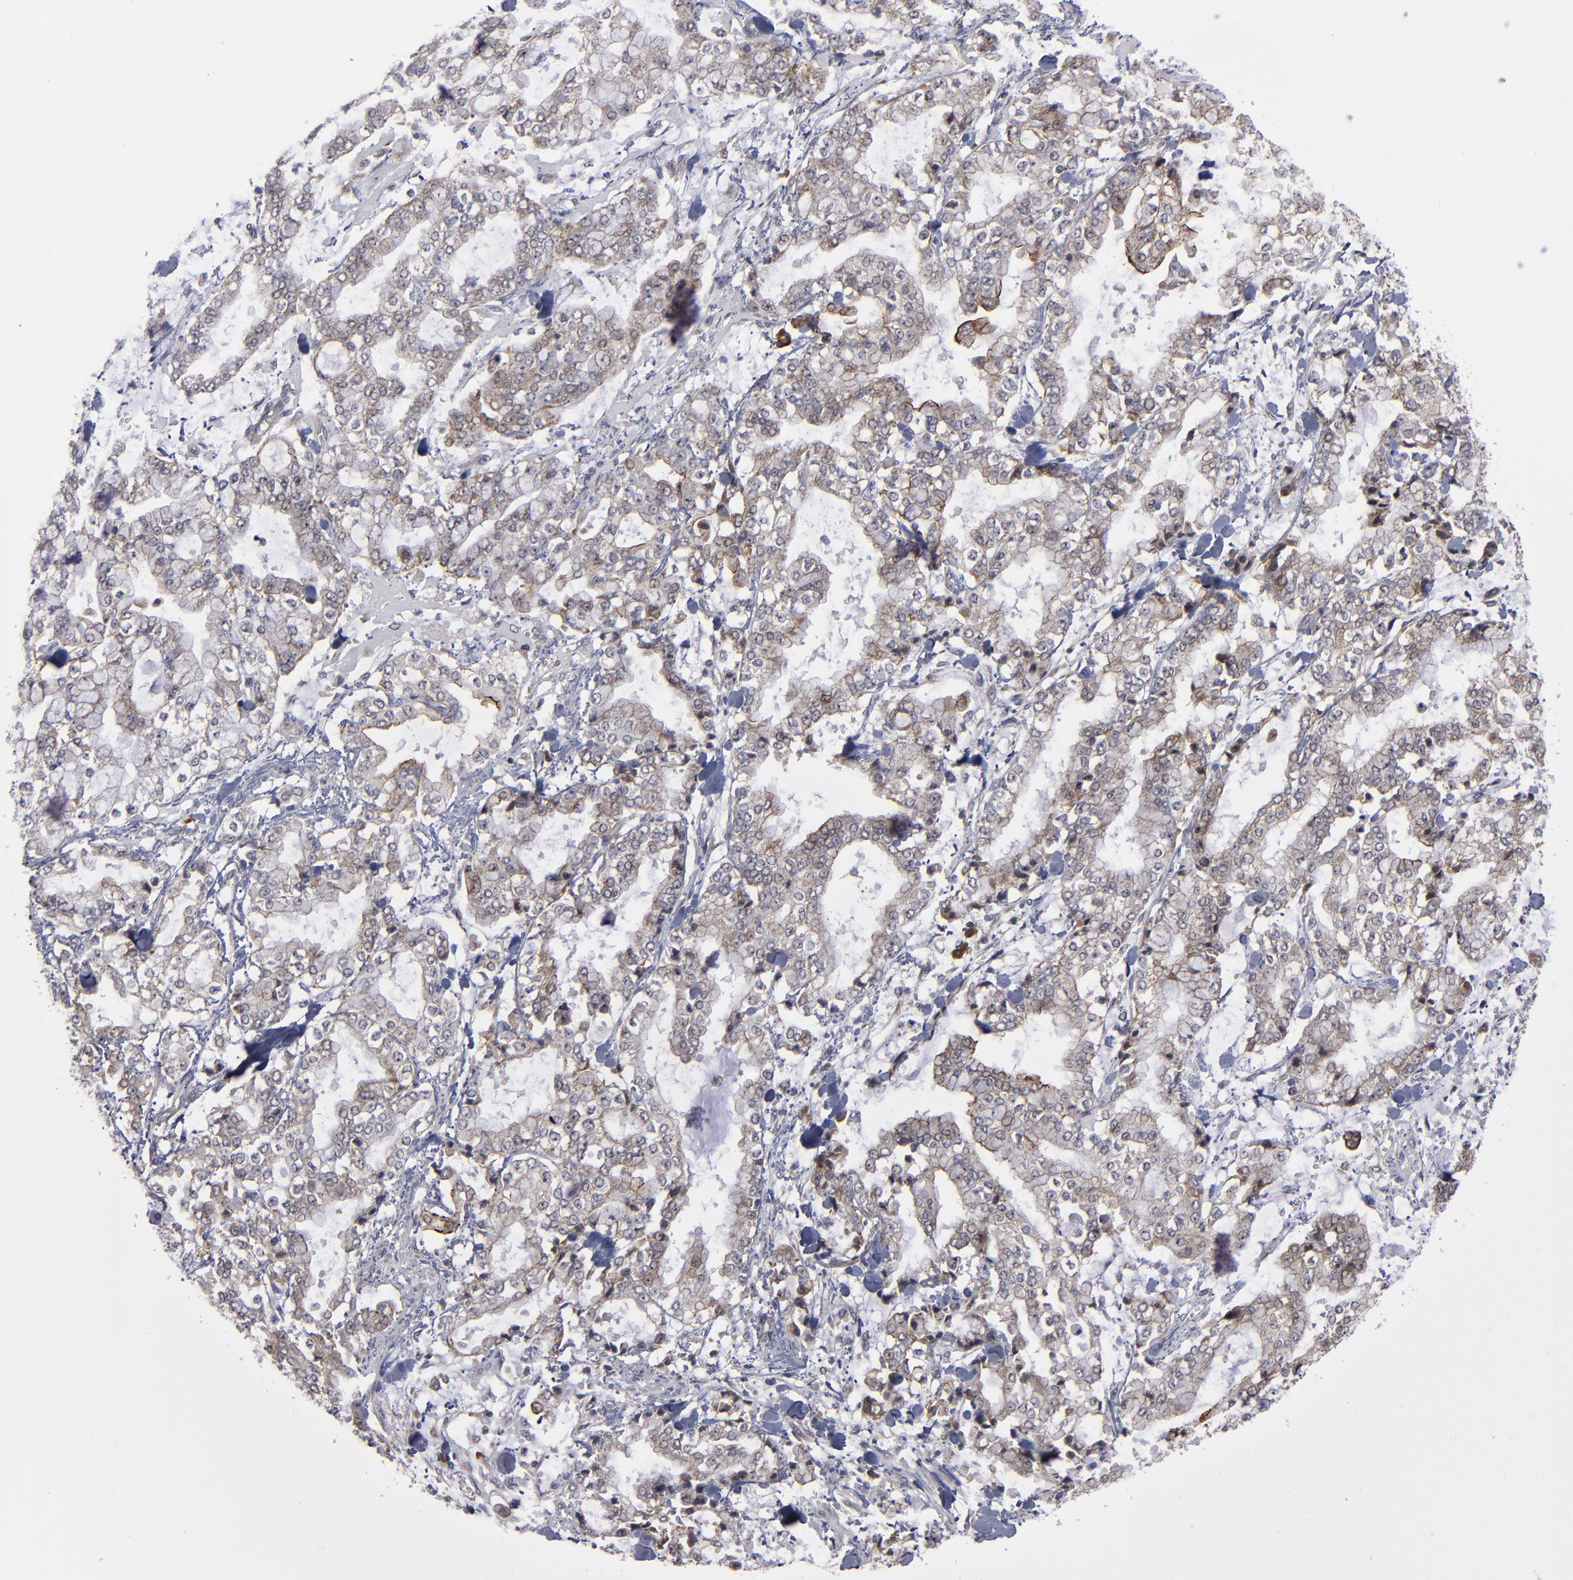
{"staining": {"intensity": "weak", "quantity": "25%-75%", "location": "cytoplasmic/membranous"}, "tissue": "stomach cancer", "cell_type": "Tumor cells", "image_type": "cancer", "snomed": [{"axis": "morphology", "description": "Normal tissue, NOS"}, {"axis": "morphology", "description": "Adenocarcinoma, NOS"}, {"axis": "topography", "description": "Stomach, upper"}, {"axis": "topography", "description": "Stomach"}], "caption": "Immunohistochemistry (IHC) photomicrograph of neoplastic tissue: adenocarcinoma (stomach) stained using IHC reveals low levels of weak protein expression localized specifically in the cytoplasmic/membranous of tumor cells, appearing as a cytoplasmic/membranous brown color.", "gene": "GLCCI1", "patient": {"sex": "male", "age": 76}}